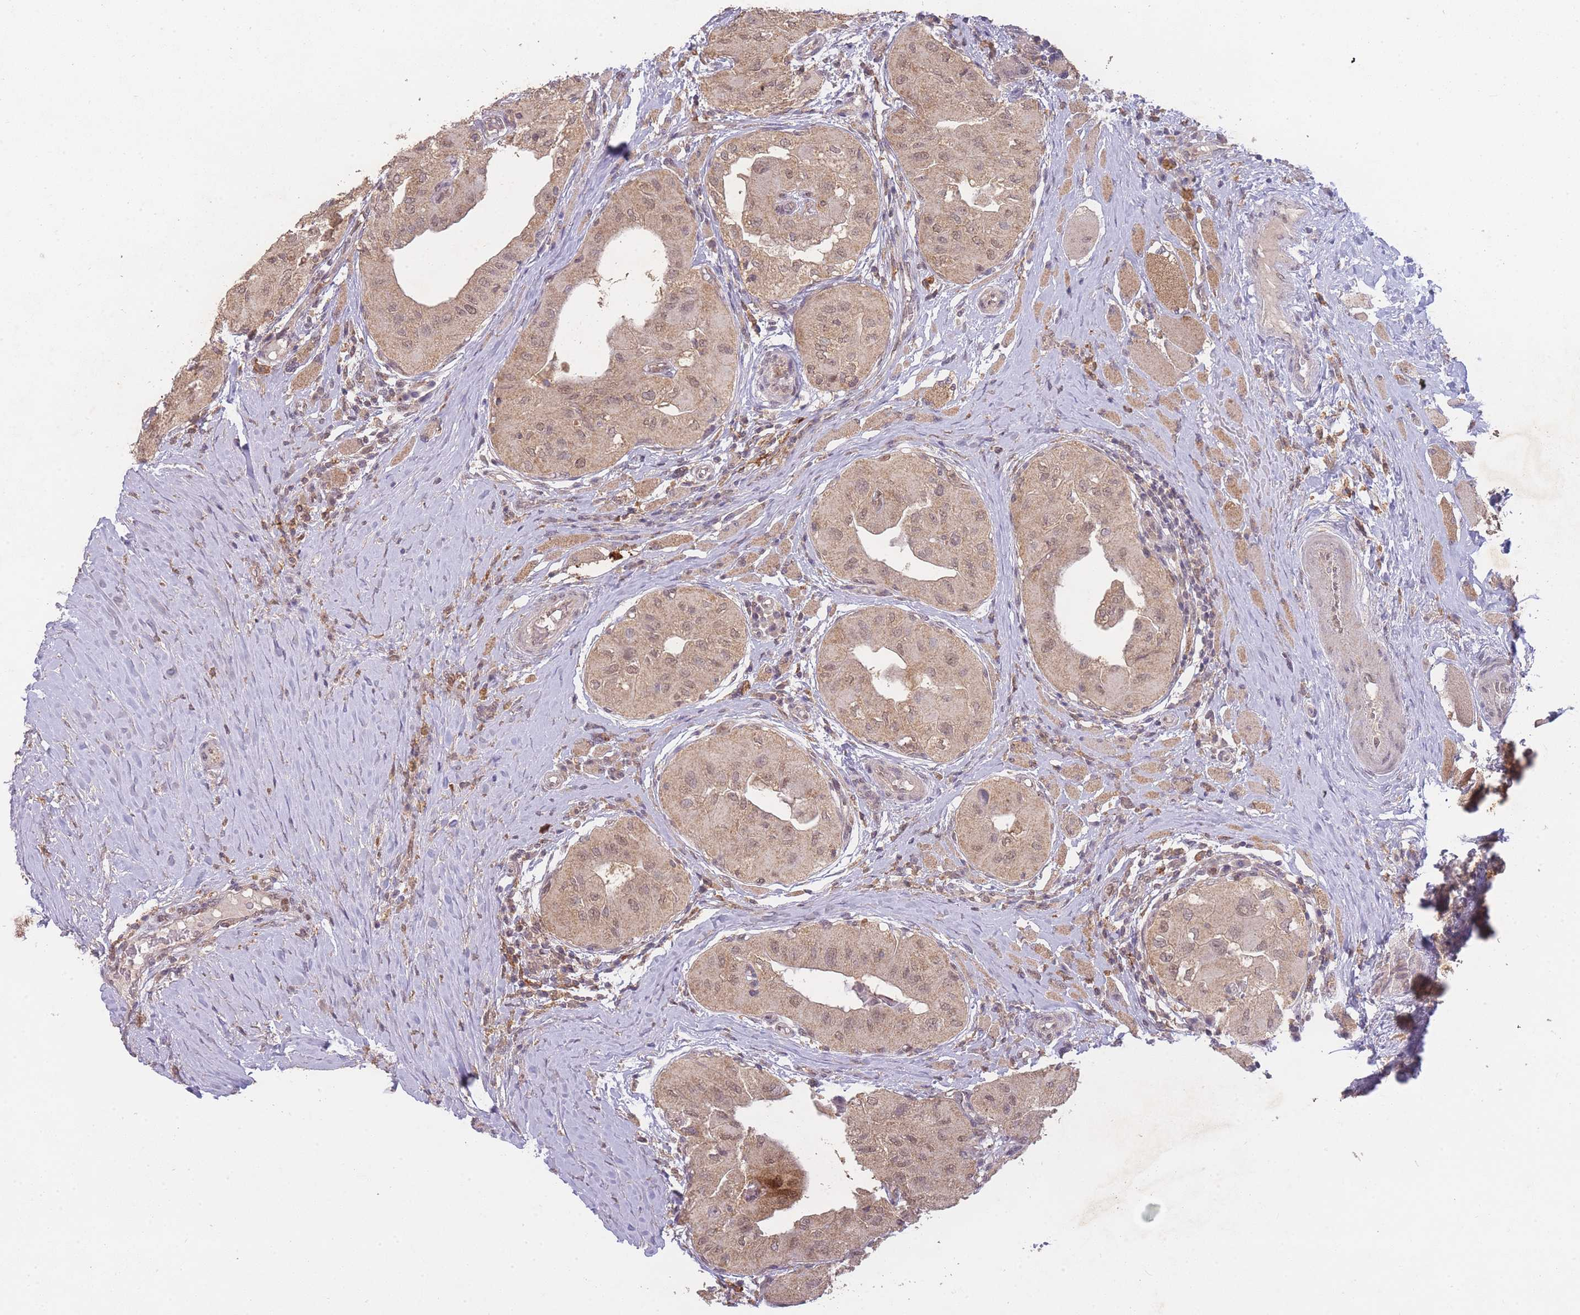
{"staining": {"intensity": "moderate", "quantity": ">75%", "location": "cytoplasmic/membranous,nuclear"}, "tissue": "thyroid cancer", "cell_type": "Tumor cells", "image_type": "cancer", "snomed": [{"axis": "morphology", "description": "Papillary adenocarcinoma, NOS"}, {"axis": "topography", "description": "Thyroid gland"}], "caption": "This histopathology image displays immunohistochemistry (IHC) staining of thyroid papillary adenocarcinoma, with medium moderate cytoplasmic/membranous and nuclear positivity in about >75% of tumor cells.", "gene": "RNF144B", "patient": {"sex": "female", "age": 59}}